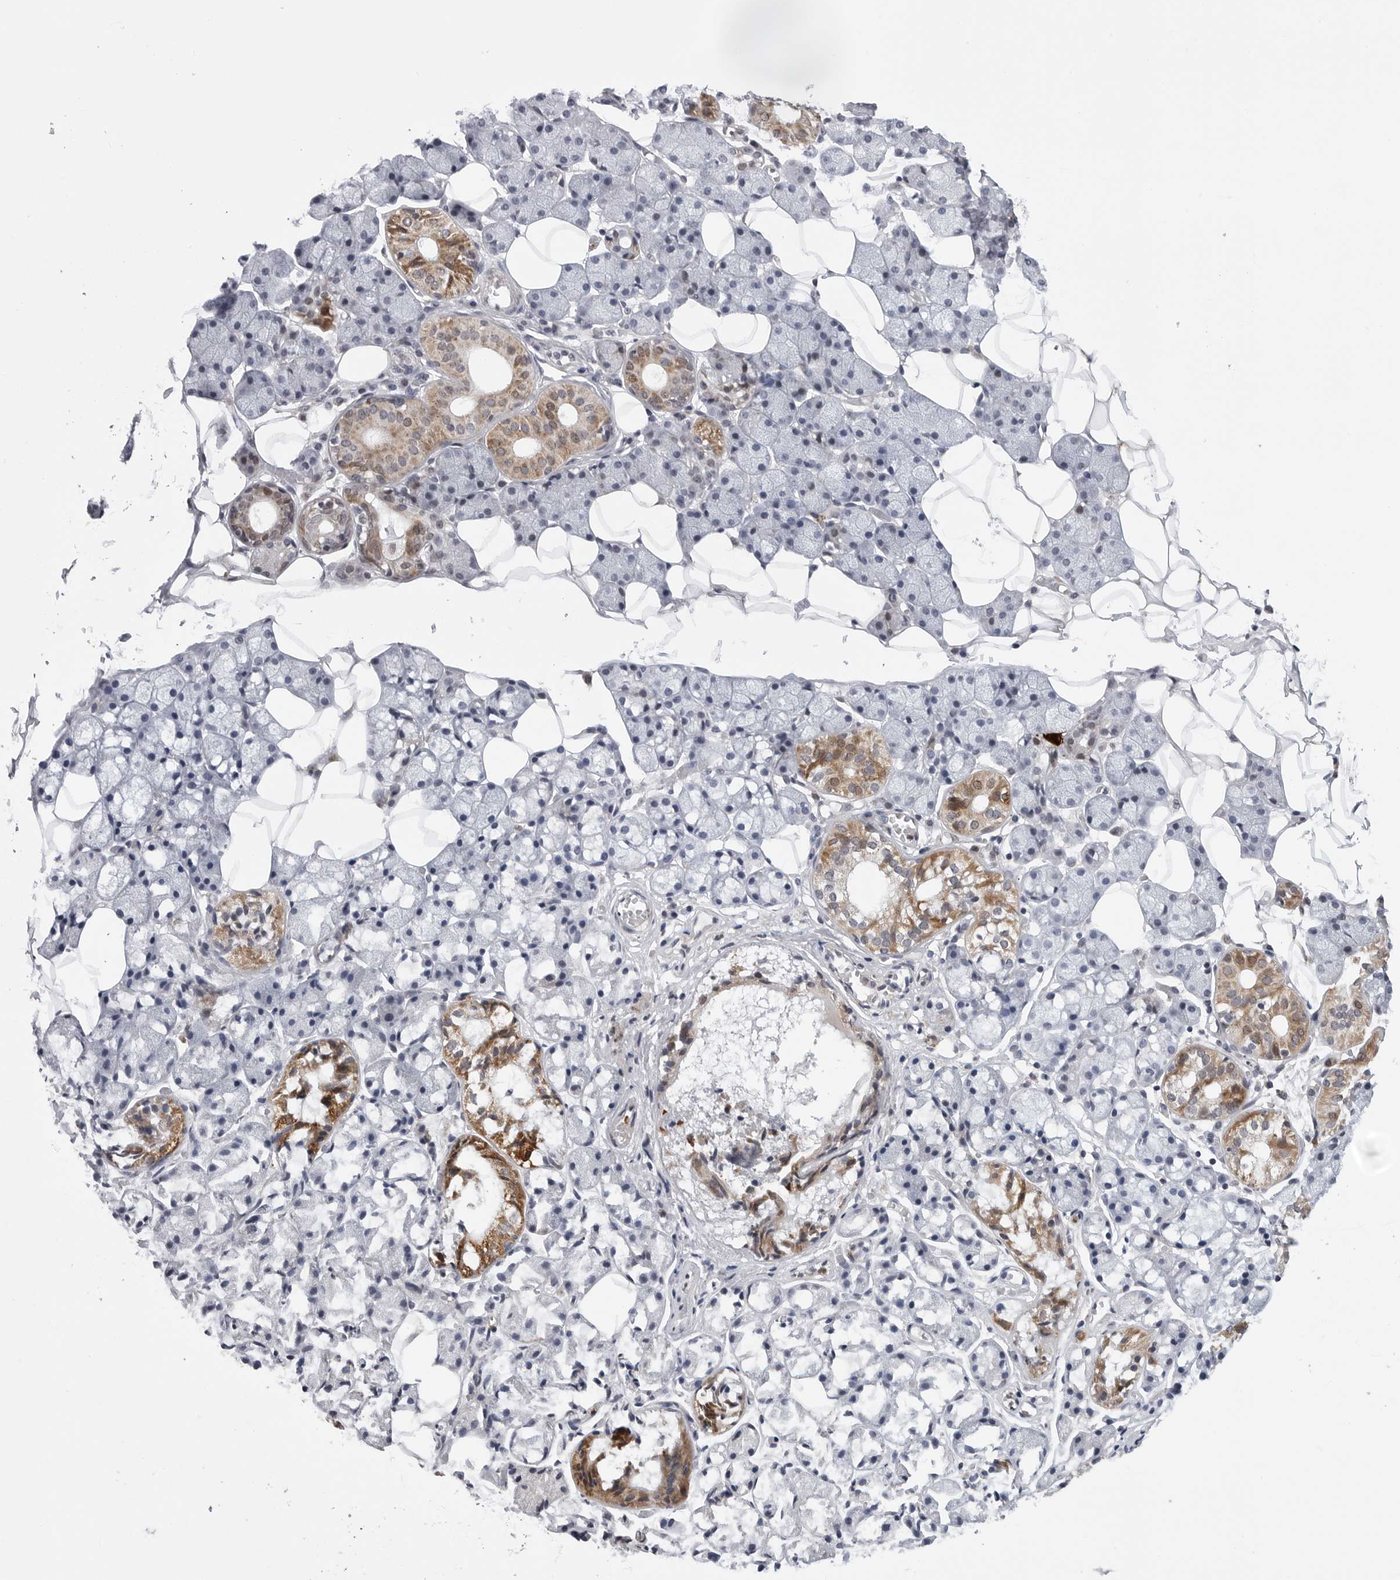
{"staining": {"intensity": "moderate", "quantity": "<25%", "location": "cytoplasmic/membranous"}, "tissue": "salivary gland", "cell_type": "Glandular cells", "image_type": "normal", "snomed": [{"axis": "morphology", "description": "Normal tissue, NOS"}, {"axis": "topography", "description": "Salivary gland"}], "caption": "Brown immunohistochemical staining in benign salivary gland displays moderate cytoplasmic/membranous positivity in approximately <25% of glandular cells. (IHC, brightfield microscopy, high magnification).", "gene": "CDK20", "patient": {"sex": "female", "age": 33}}